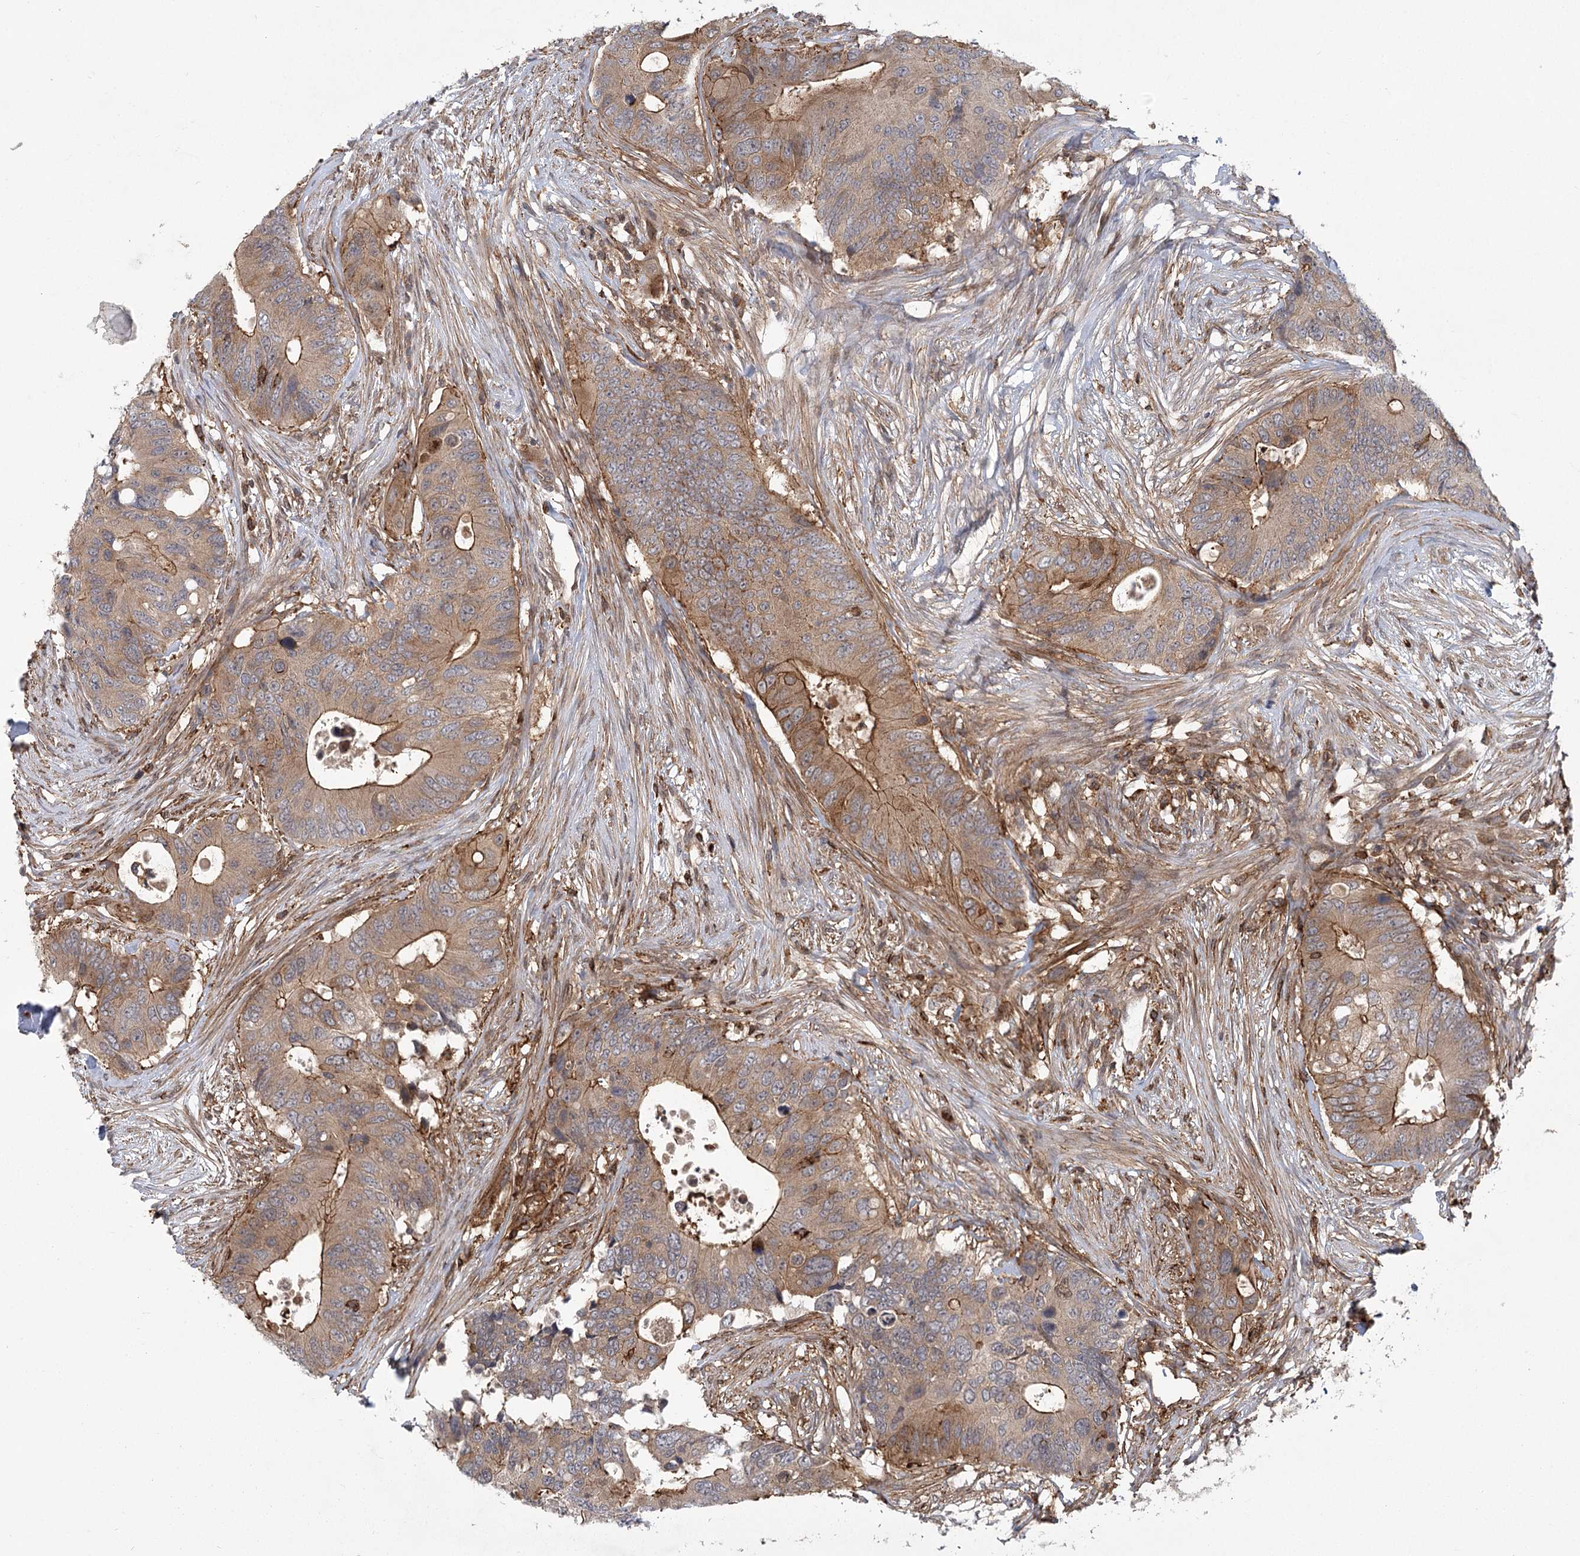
{"staining": {"intensity": "moderate", "quantity": ">75%", "location": "cytoplasmic/membranous"}, "tissue": "colorectal cancer", "cell_type": "Tumor cells", "image_type": "cancer", "snomed": [{"axis": "morphology", "description": "Adenocarcinoma, NOS"}, {"axis": "topography", "description": "Colon"}], "caption": "Colorectal cancer (adenocarcinoma) stained for a protein (brown) demonstrates moderate cytoplasmic/membranous positive staining in approximately >75% of tumor cells.", "gene": "MEPE", "patient": {"sex": "male", "age": 71}}